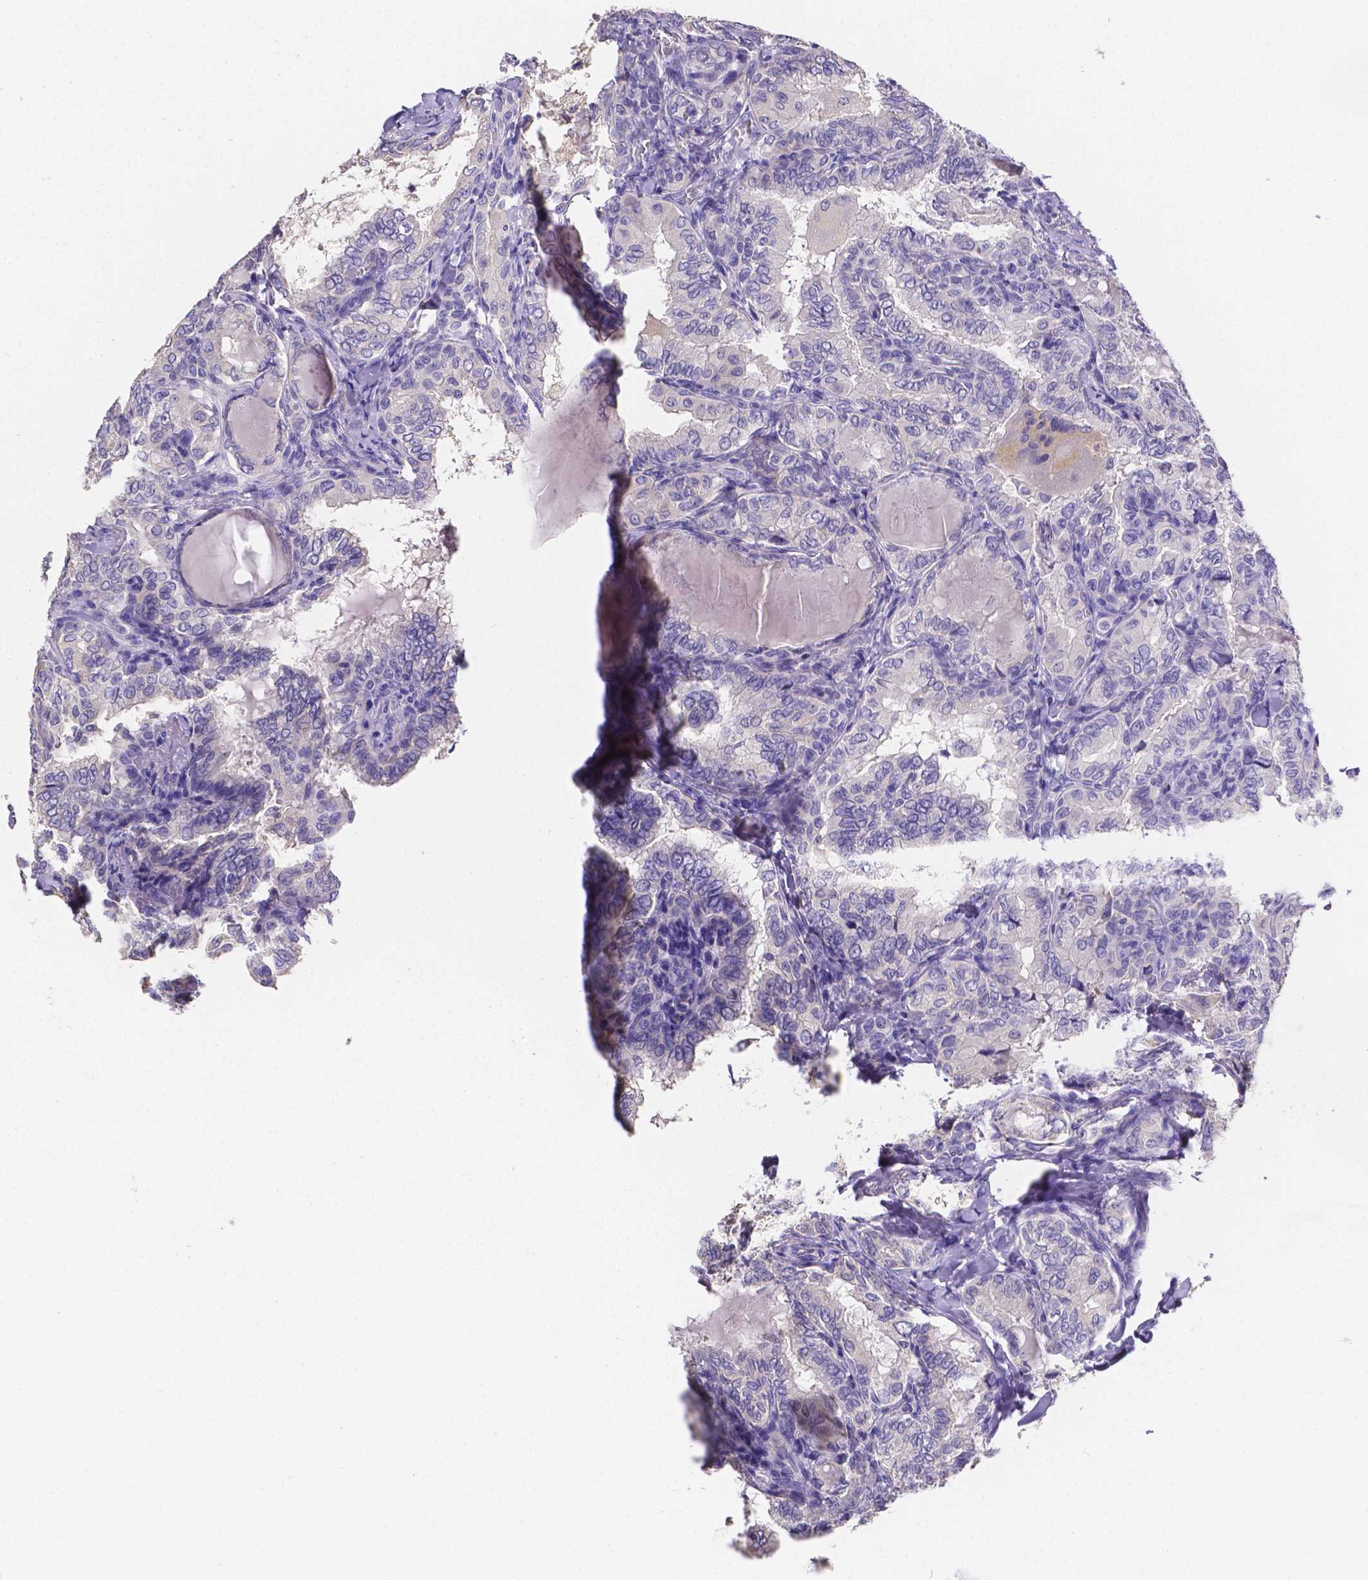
{"staining": {"intensity": "negative", "quantity": "none", "location": "none"}, "tissue": "thyroid cancer", "cell_type": "Tumor cells", "image_type": "cancer", "snomed": [{"axis": "morphology", "description": "Papillary adenocarcinoma, NOS"}, {"axis": "topography", "description": "Thyroid gland"}], "caption": "IHC photomicrograph of neoplastic tissue: thyroid cancer (papillary adenocarcinoma) stained with DAB demonstrates no significant protein expression in tumor cells.", "gene": "ATP6V1D", "patient": {"sex": "female", "age": 75}}